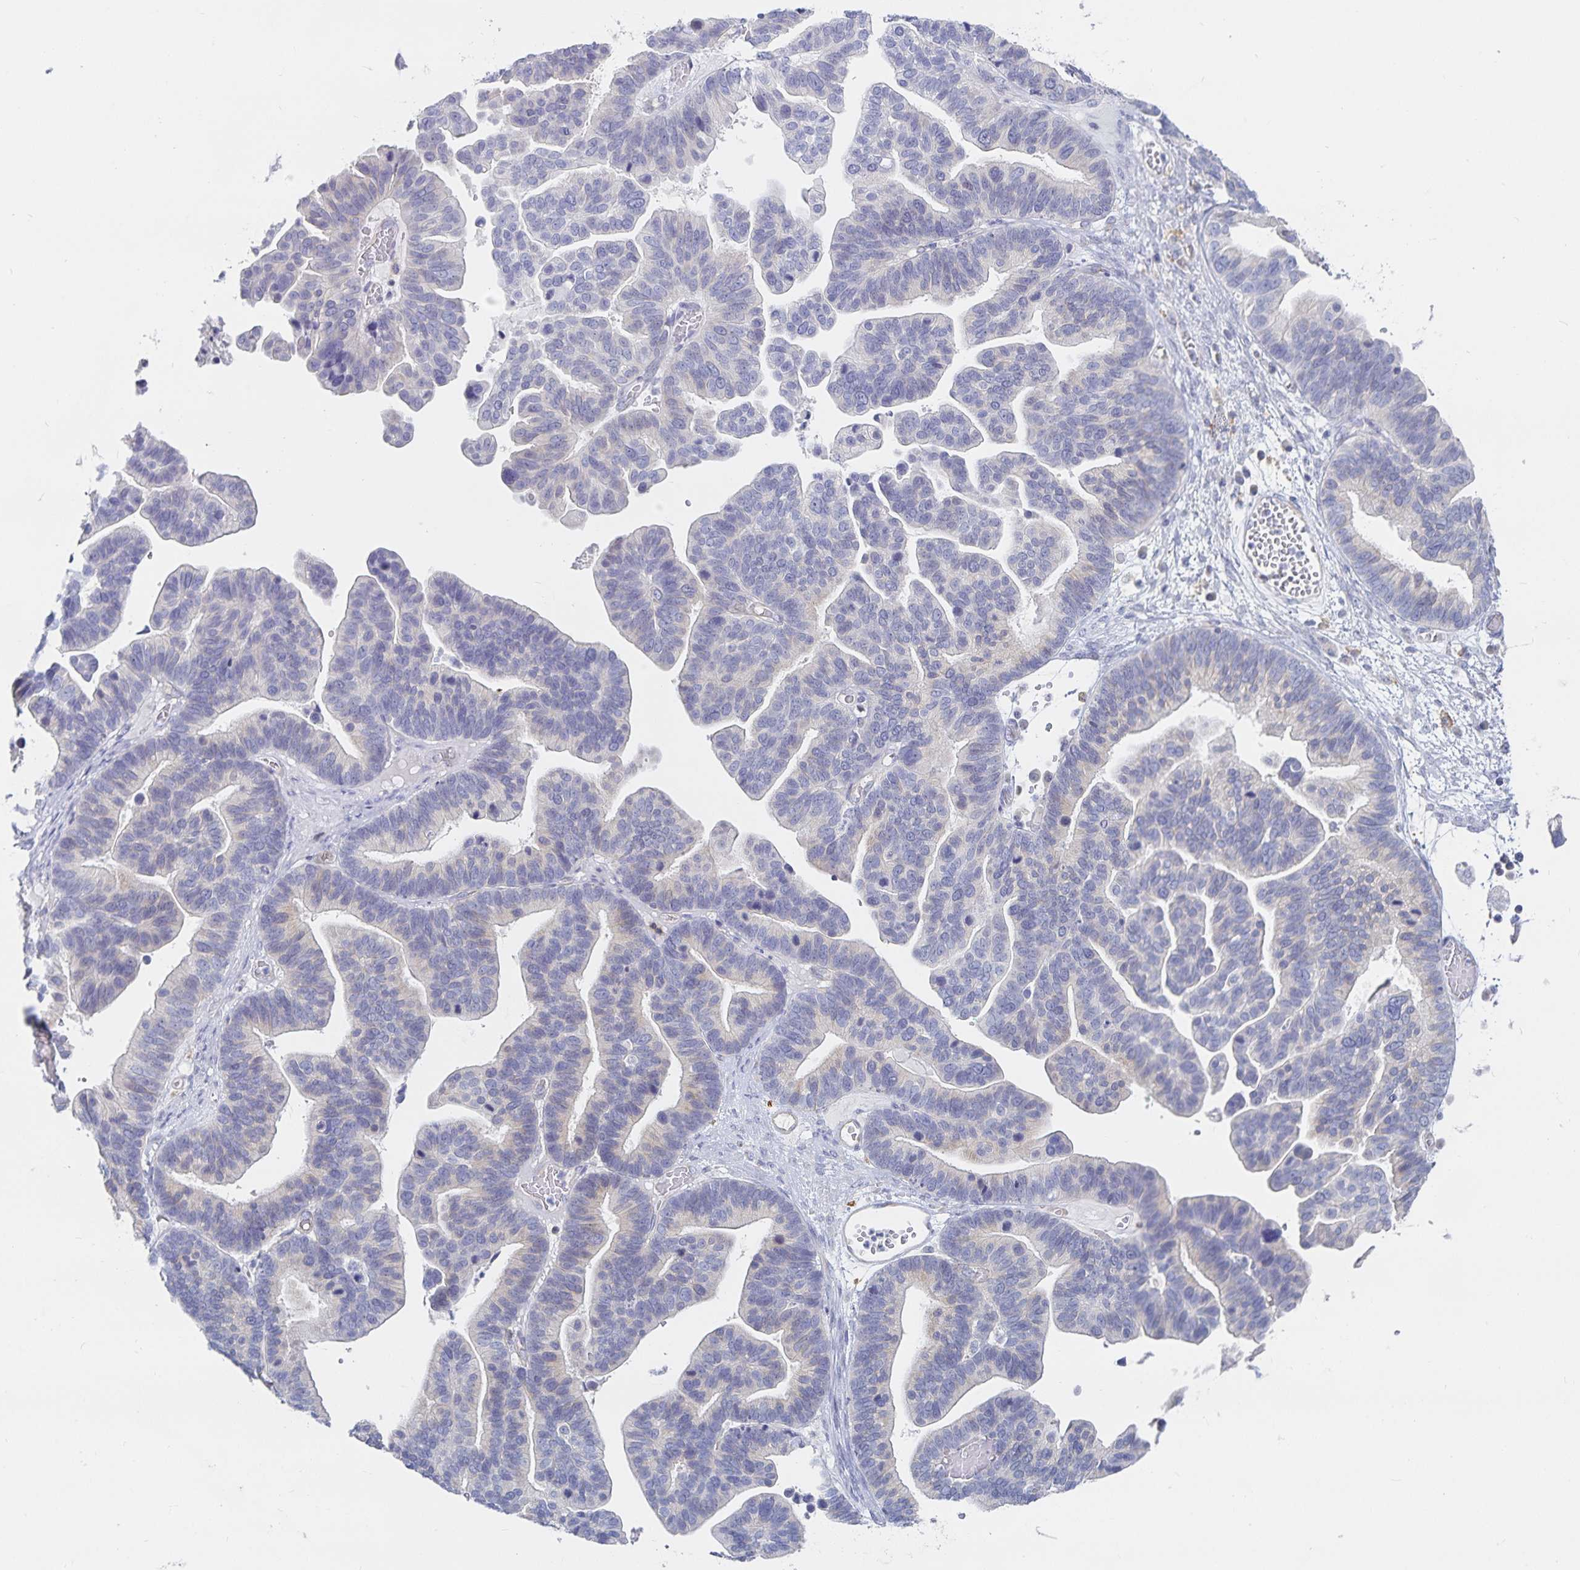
{"staining": {"intensity": "negative", "quantity": "none", "location": "none"}, "tissue": "ovarian cancer", "cell_type": "Tumor cells", "image_type": "cancer", "snomed": [{"axis": "morphology", "description": "Cystadenocarcinoma, serous, NOS"}, {"axis": "topography", "description": "Ovary"}], "caption": "DAB (3,3'-diaminobenzidine) immunohistochemical staining of human serous cystadenocarcinoma (ovarian) reveals no significant expression in tumor cells.", "gene": "SFTPA1", "patient": {"sex": "female", "age": 56}}